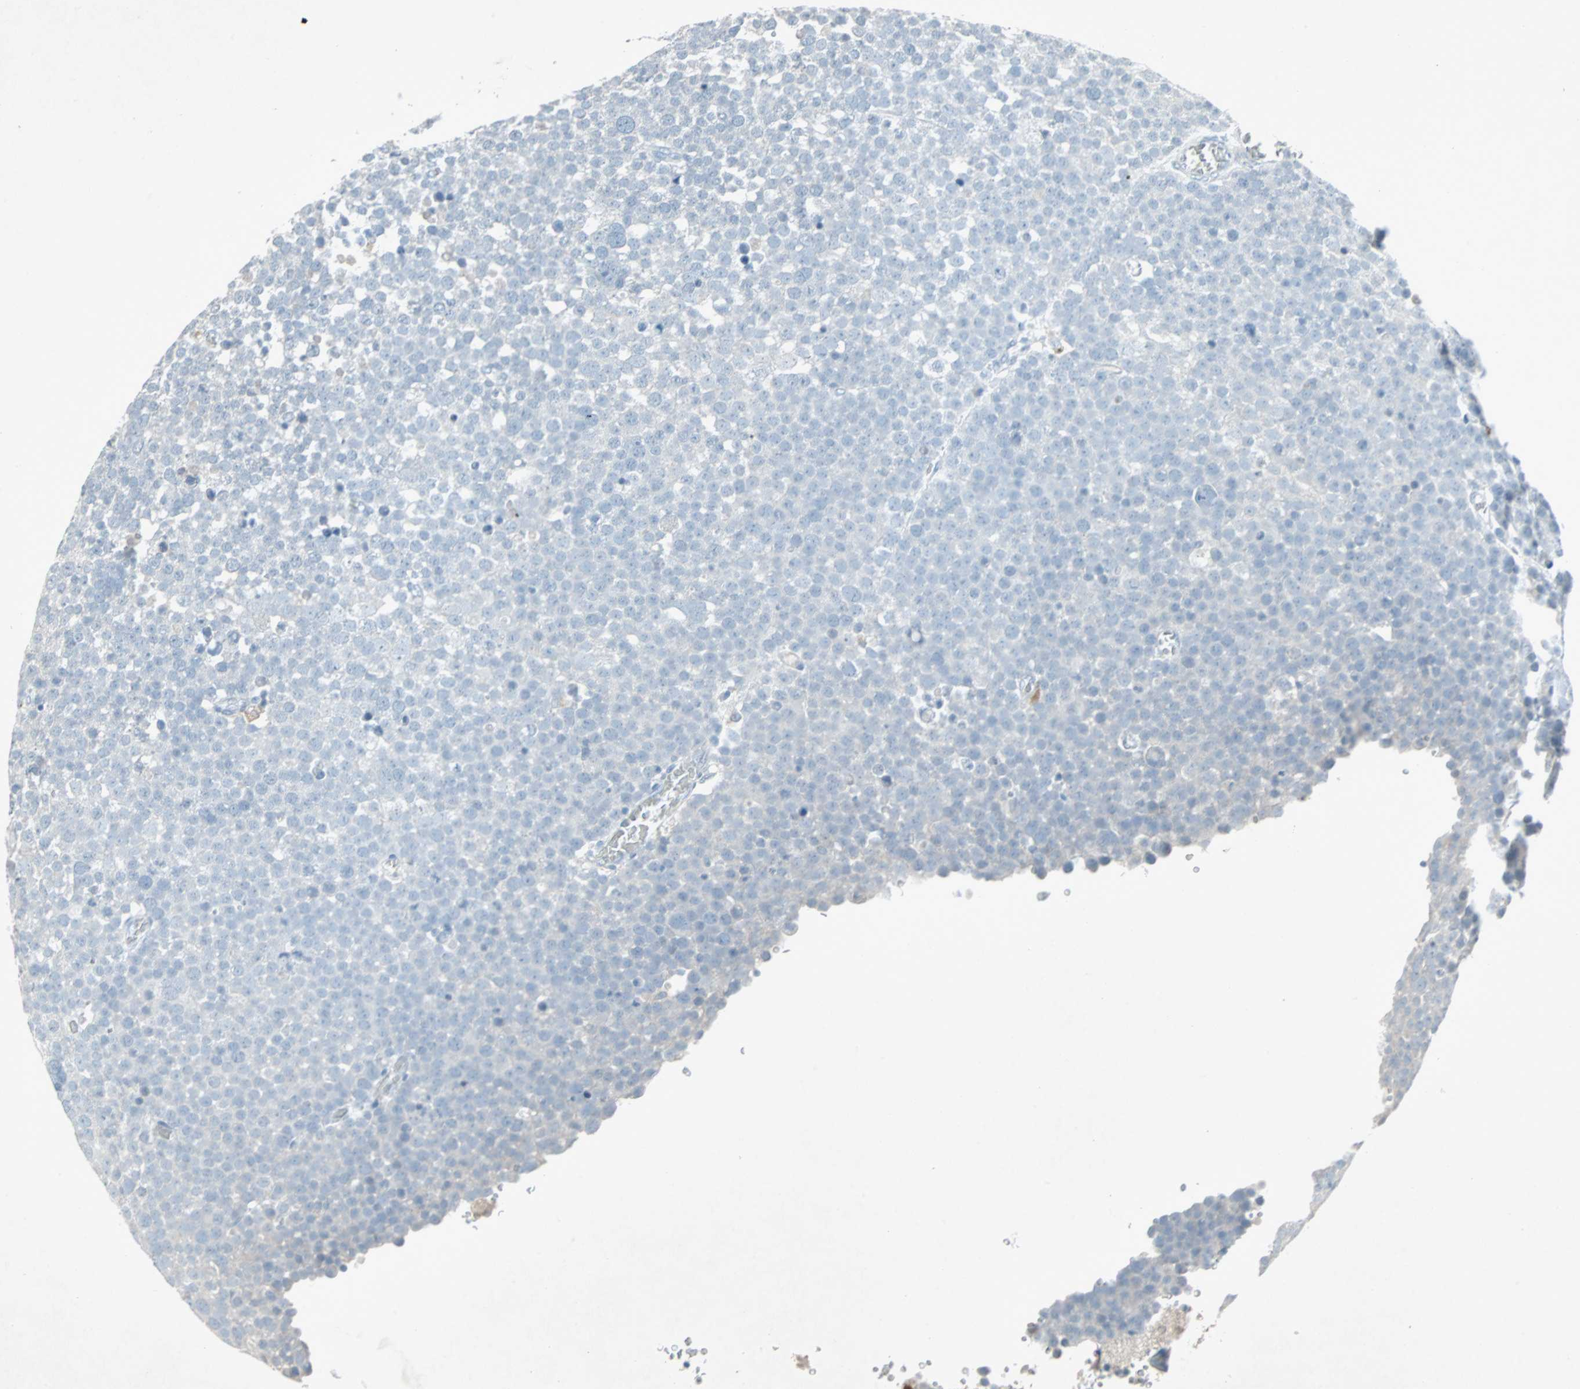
{"staining": {"intensity": "negative", "quantity": "none", "location": "none"}, "tissue": "testis cancer", "cell_type": "Tumor cells", "image_type": "cancer", "snomed": [{"axis": "morphology", "description": "Seminoma, NOS"}, {"axis": "topography", "description": "Testis"}], "caption": "A high-resolution histopathology image shows immunohistochemistry (IHC) staining of testis cancer (seminoma), which reveals no significant expression in tumor cells.", "gene": "LANCL3", "patient": {"sex": "male", "age": 71}}